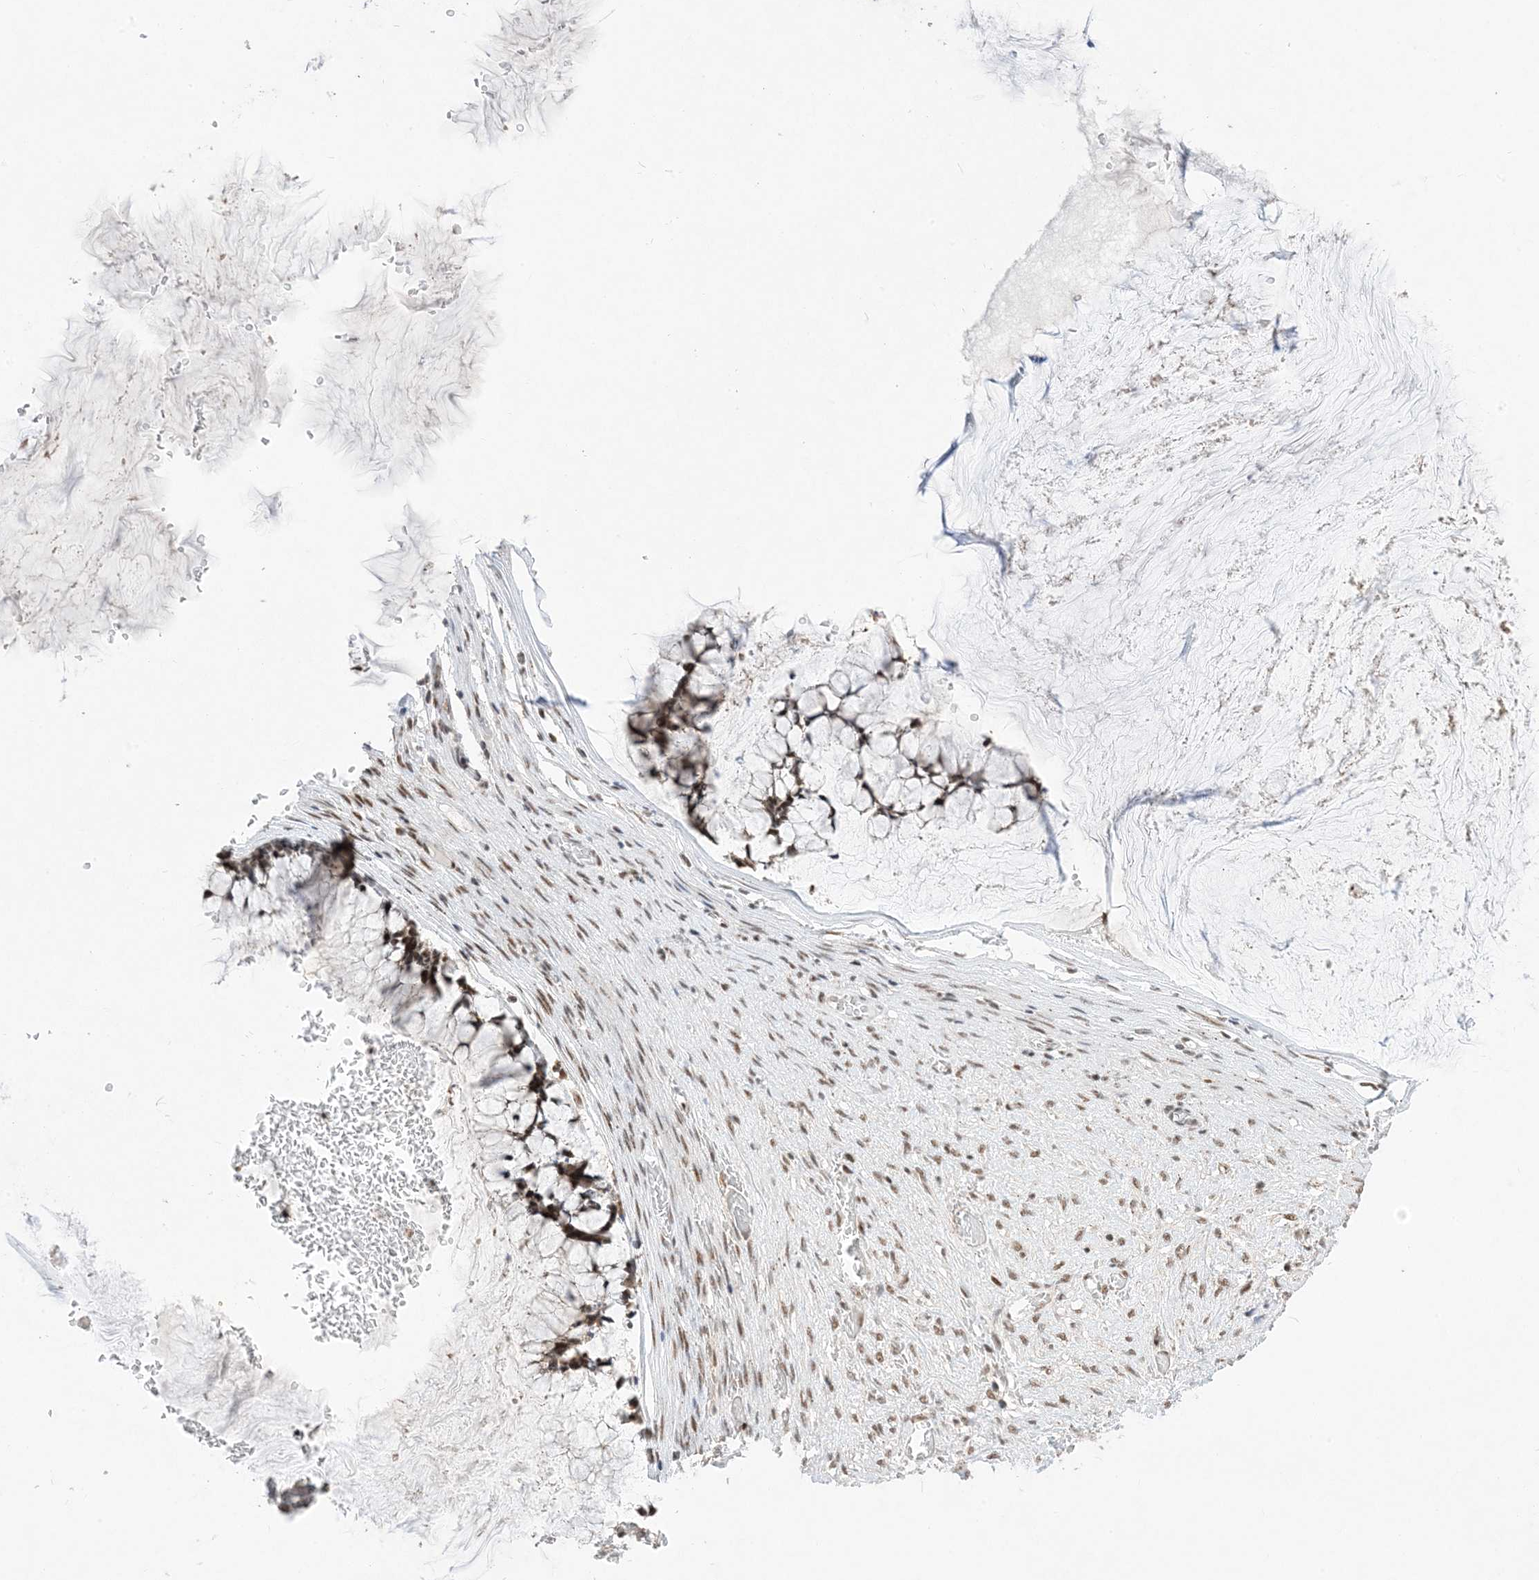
{"staining": {"intensity": "strong", "quantity": ">75%", "location": "nuclear"}, "tissue": "ovarian cancer", "cell_type": "Tumor cells", "image_type": "cancer", "snomed": [{"axis": "morphology", "description": "Cystadenocarcinoma, mucinous, NOS"}, {"axis": "topography", "description": "Ovary"}], "caption": "Protein expression analysis of human ovarian cancer reveals strong nuclear expression in about >75% of tumor cells.", "gene": "SF3A3", "patient": {"sex": "female", "age": 42}}